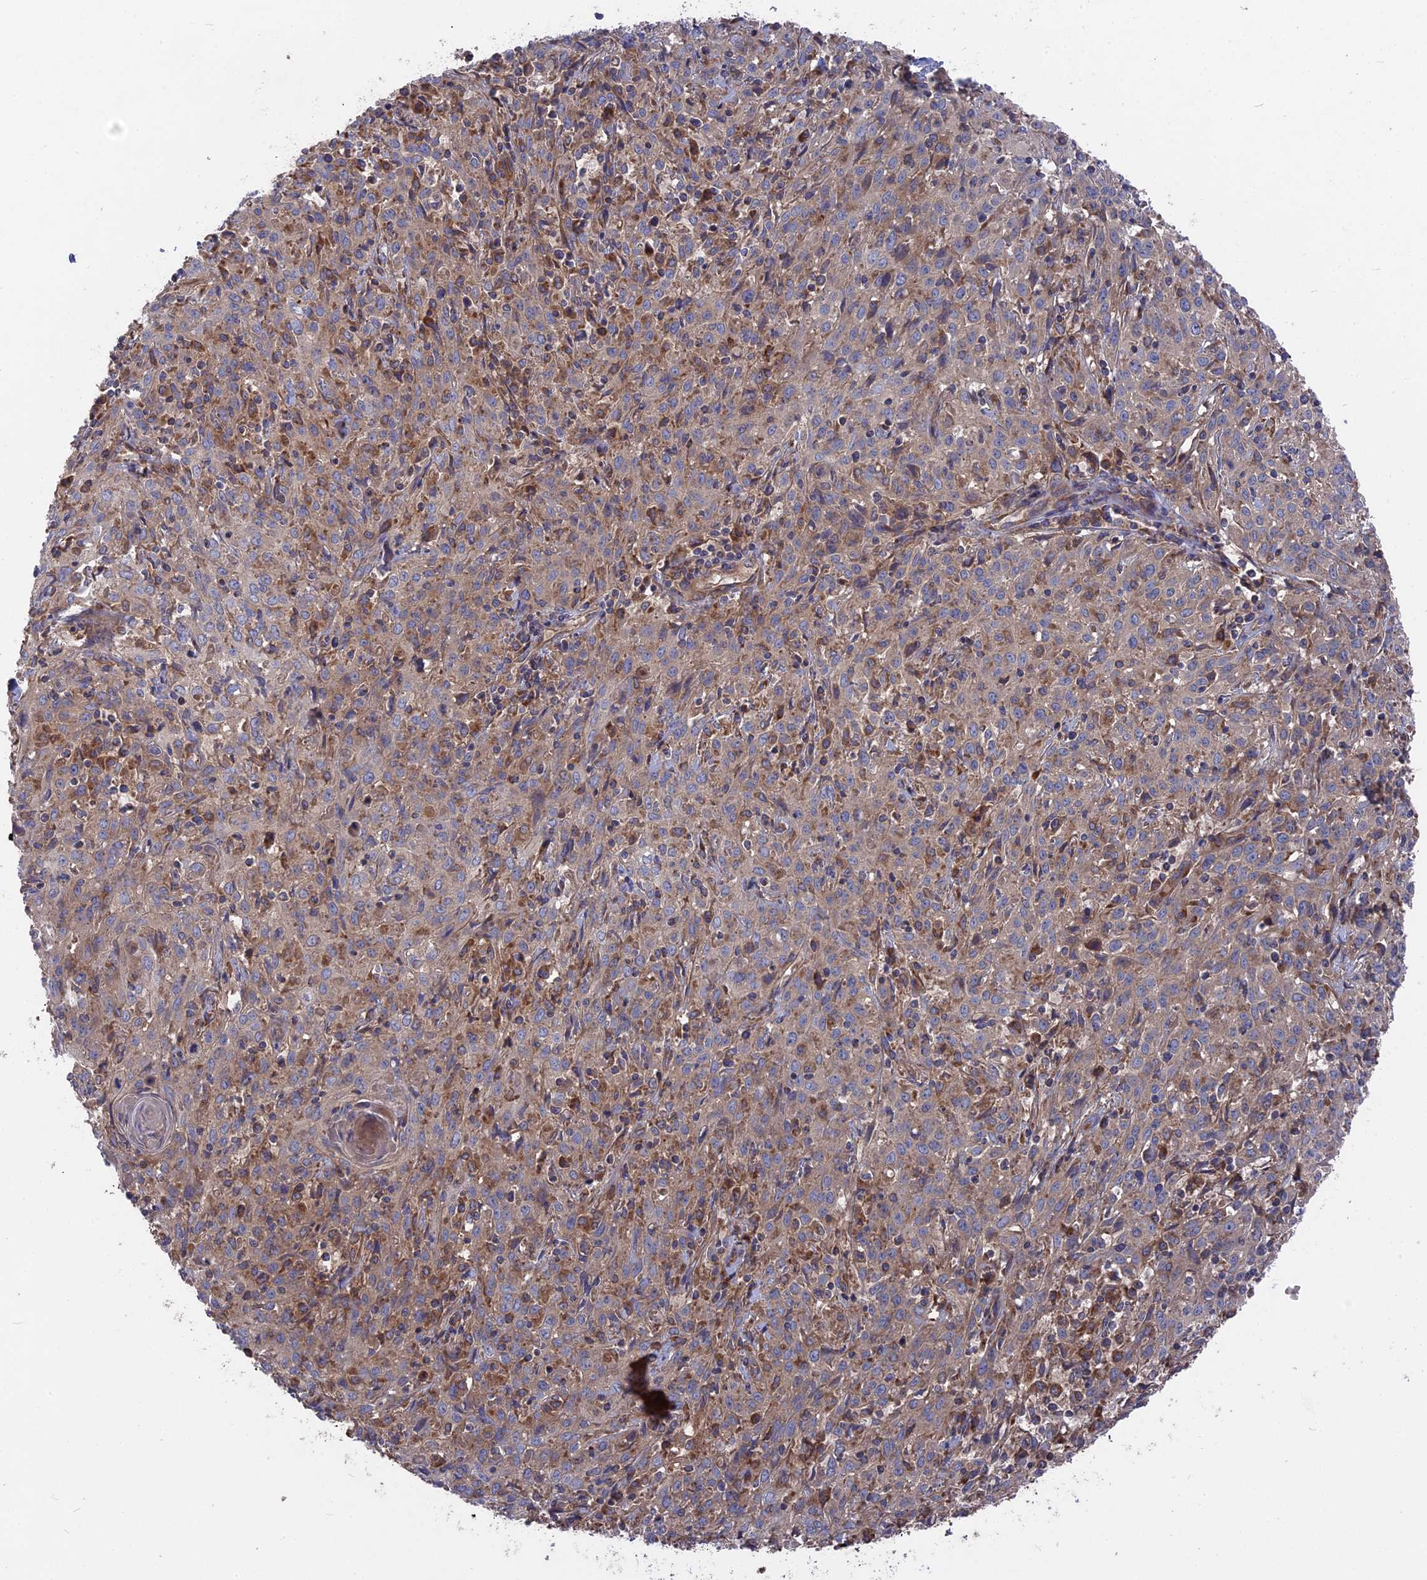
{"staining": {"intensity": "weak", "quantity": "25%-75%", "location": "cytoplasmic/membranous"}, "tissue": "cervical cancer", "cell_type": "Tumor cells", "image_type": "cancer", "snomed": [{"axis": "morphology", "description": "Squamous cell carcinoma, NOS"}, {"axis": "topography", "description": "Cervix"}], "caption": "Cervical squamous cell carcinoma stained for a protein shows weak cytoplasmic/membranous positivity in tumor cells.", "gene": "TELO2", "patient": {"sex": "female", "age": 57}}